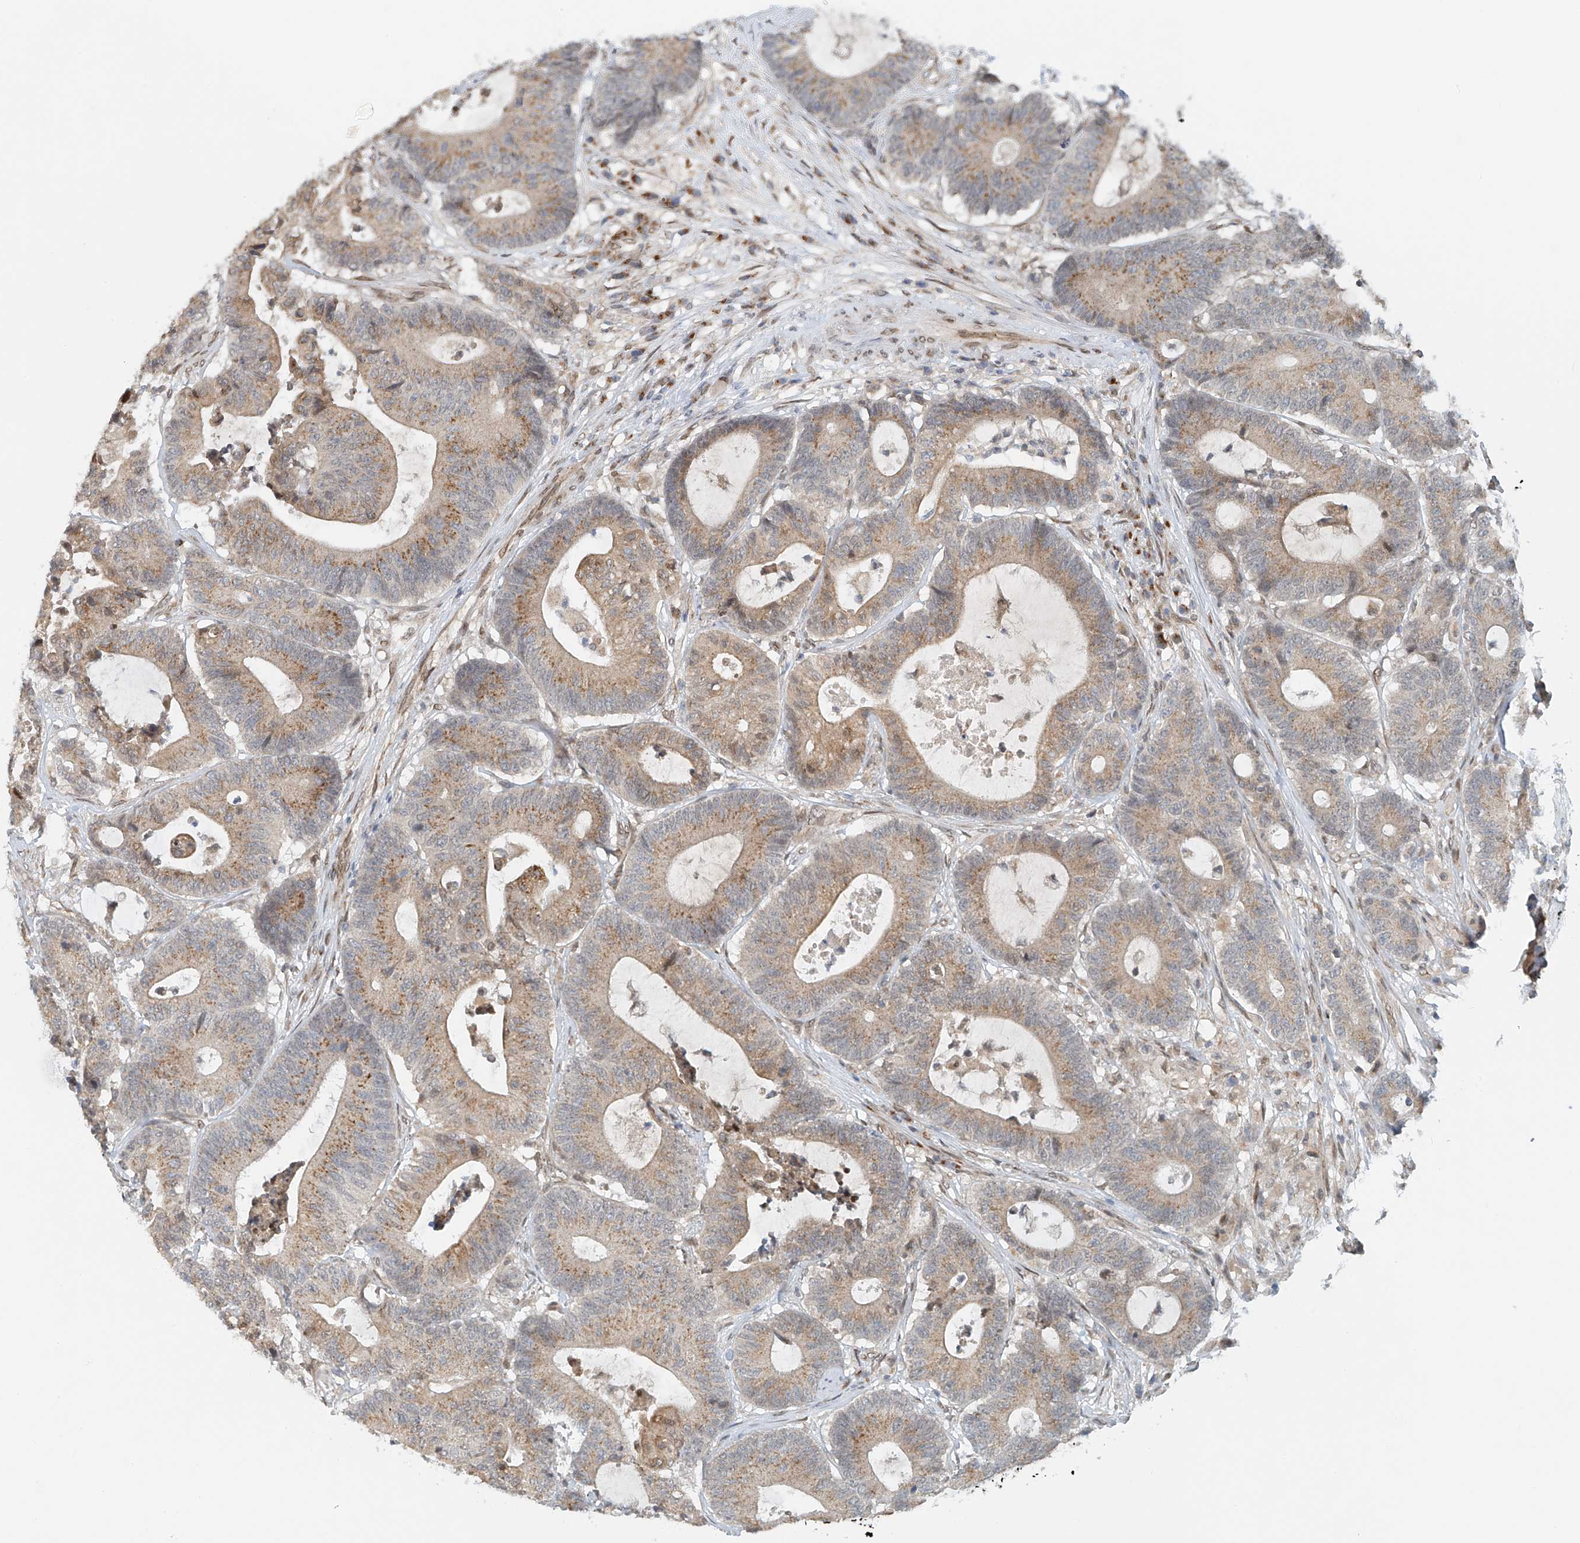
{"staining": {"intensity": "weak", "quantity": ">75%", "location": "cytoplasmic/membranous,nuclear"}, "tissue": "colorectal cancer", "cell_type": "Tumor cells", "image_type": "cancer", "snomed": [{"axis": "morphology", "description": "Adenocarcinoma, NOS"}, {"axis": "topography", "description": "Colon"}], "caption": "Colorectal adenocarcinoma stained for a protein (brown) demonstrates weak cytoplasmic/membranous and nuclear positive positivity in approximately >75% of tumor cells.", "gene": "STARD9", "patient": {"sex": "female", "age": 84}}